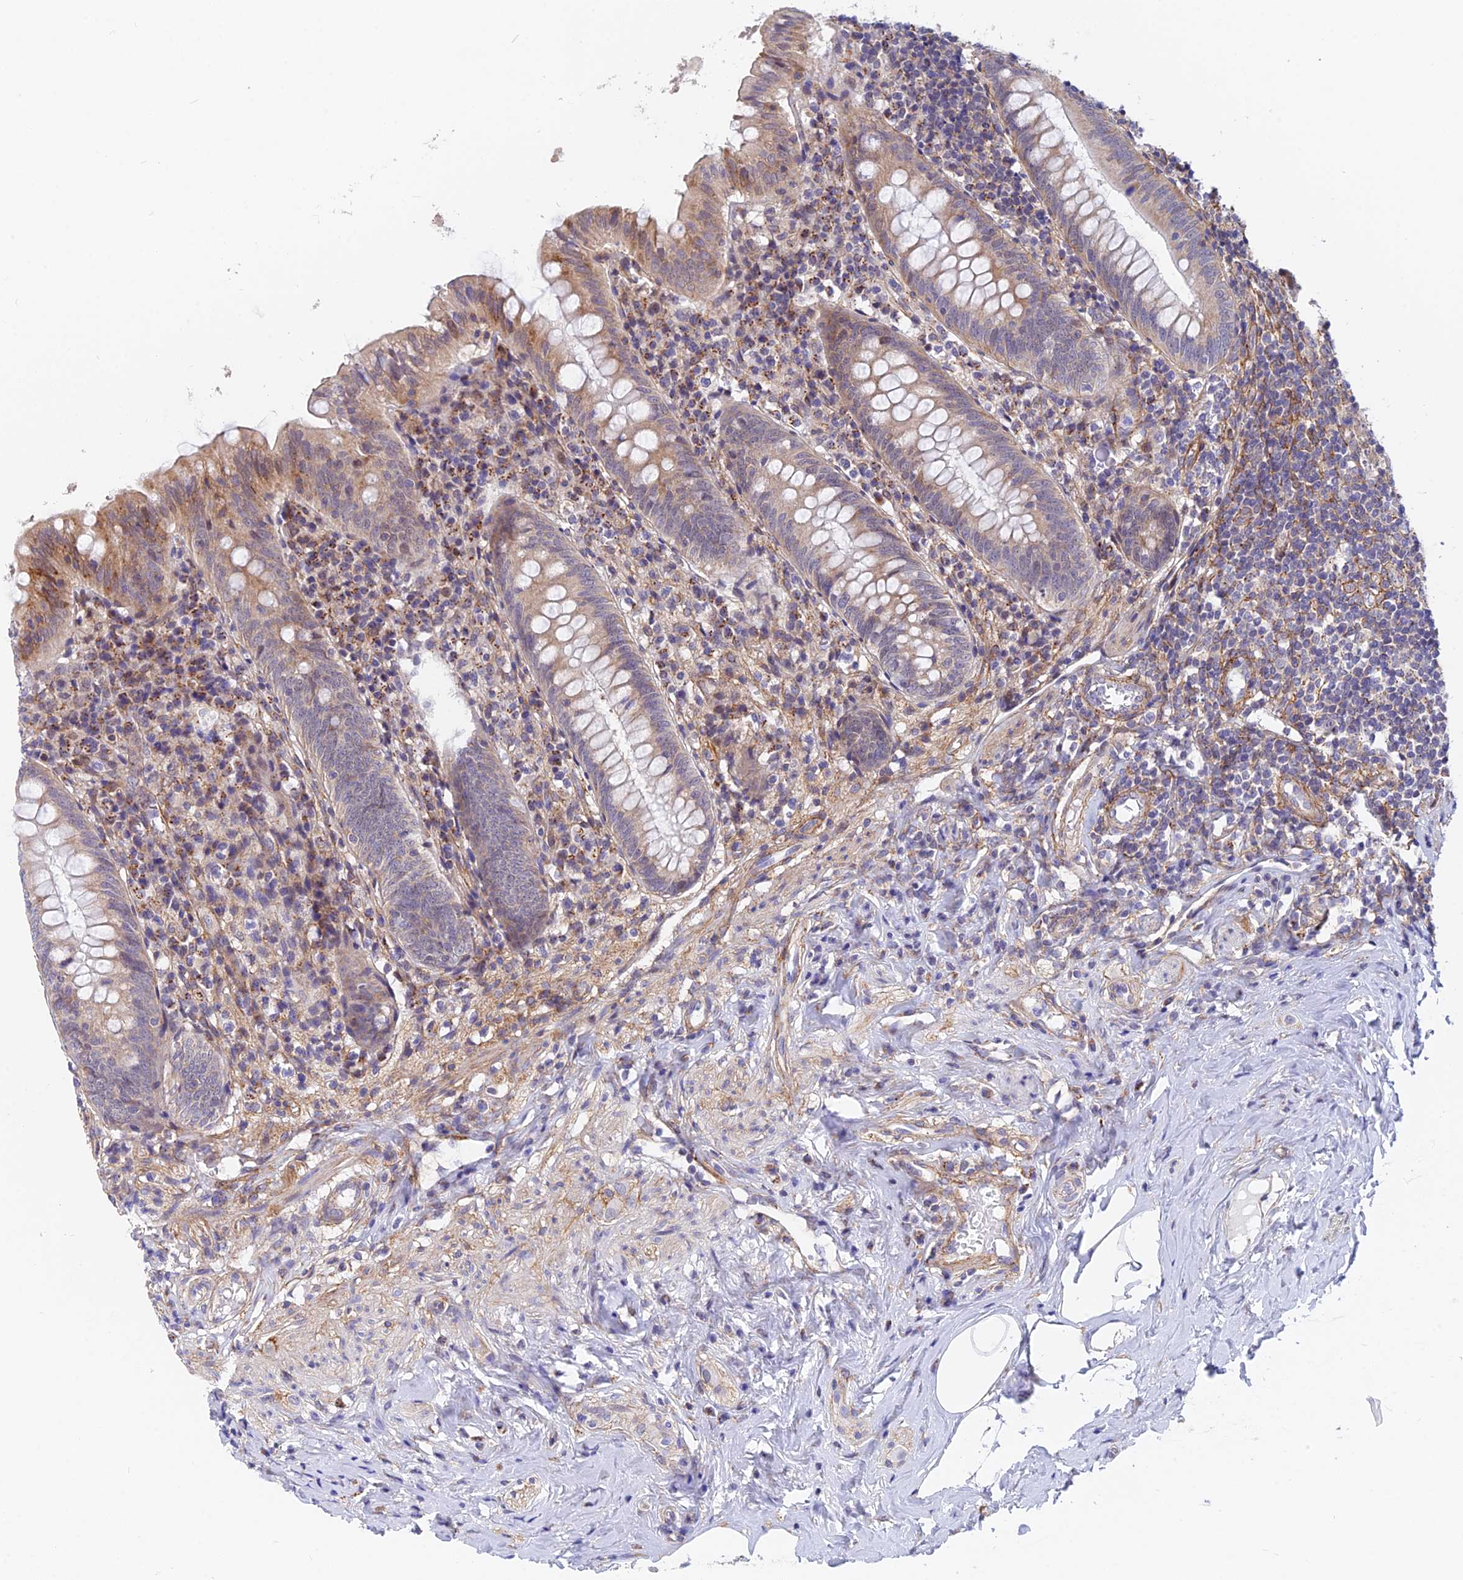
{"staining": {"intensity": "moderate", "quantity": "25%-75%", "location": "cytoplasmic/membranous"}, "tissue": "appendix", "cell_type": "Glandular cells", "image_type": "normal", "snomed": [{"axis": "morphology", "description": "Normal tissue, NOS"}, {"axis": "topography", "description": "Appendix"}], "caption": "This is a photomicrograph of immunohistochemistry (IHC) staining of benign appendix, which shows moderate expression in the cytoplasmic/membranous of glandular cells.", "gene": "VSTM2L", "patient": {"sex": "female", "age": 54}}